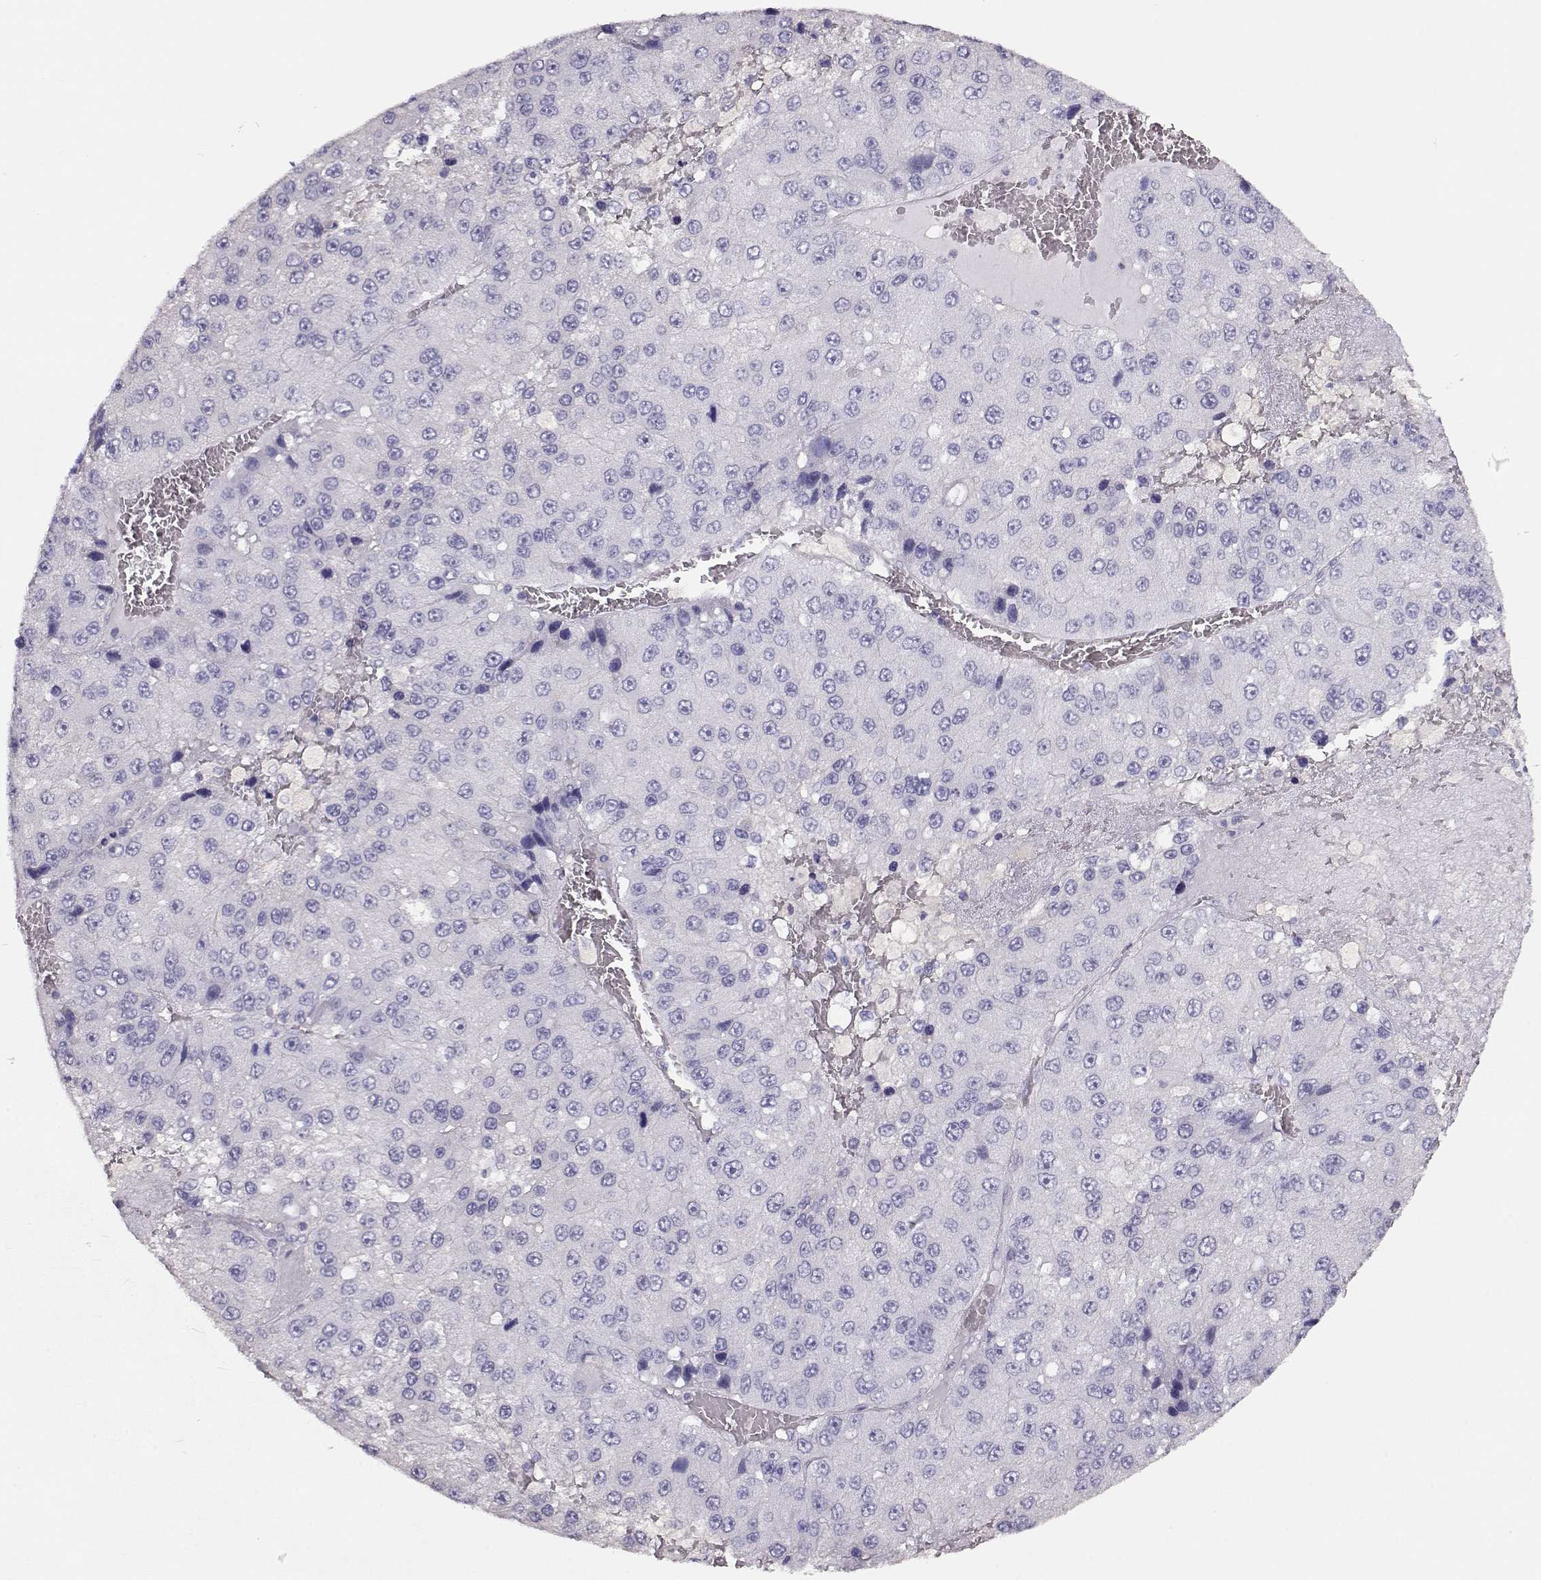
{"staining": {"intensity": "negative", "quantity": "none", "location": "none"}, "tissue": "liver cancer", "cell_type": "Tumor cells", "image_type": "cancer", "snomed": [{"axis": "morphology", "description": "Carcinoma, Hepatocellular, NOS"}, {"axis": "topography", "description": "Liver"}], "caption": "IHC image of liver cancer stained for a protein (brown), which demonstrates no positivity in tumor cells. (Stains: DAB (3,3'-diaminobenzidine) IHC with hematoxylin counter stain, Microscopy: brightfield microscopy at high magnification).", "gene": "NDRG4", "patient": {"sex": "female", "age": 73}}